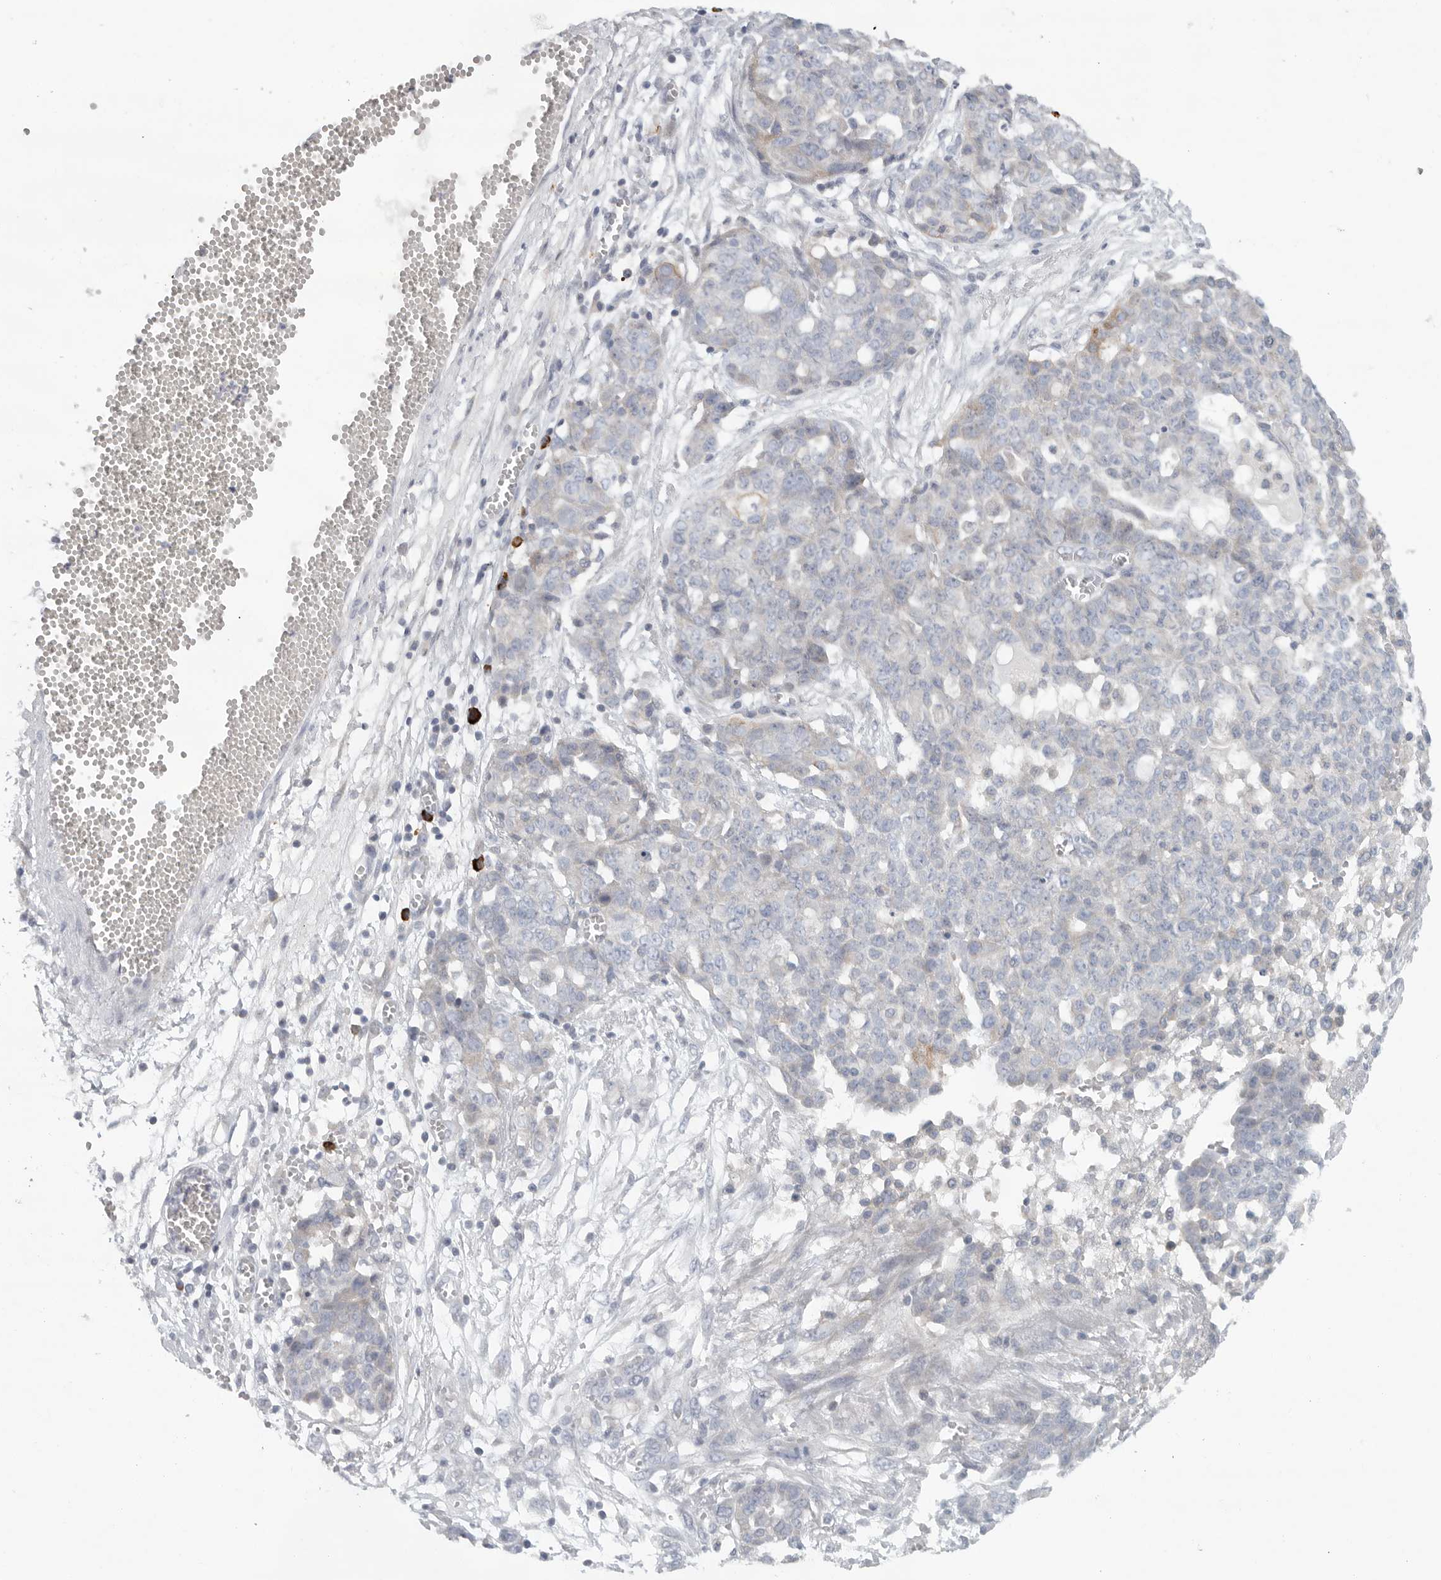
{"staining": {"intensity": "negative", "quantity": "none", "location": "none"}, "tissue": "ovarian cancer", "cell_type": "Tumor cells", "image_type": "cancer", "snomed": [{"axis": "morphology", "description": "Cystadenocarcinoma, serous, NOS"}, {"axis": "topography", "description": "Soft tissue"}, {"axis": "topography", "description": "Ovary"}], "caption": "An immunohistochemistry (IHC) micrograph of serous cystadenocarcinoma (ovarian) is shown. There is no staining in tumor cells of serous cystadenocarcinoma (ovarian).", "gene": "TMEM69", "patient": {"sex": "female", "age": 57}}